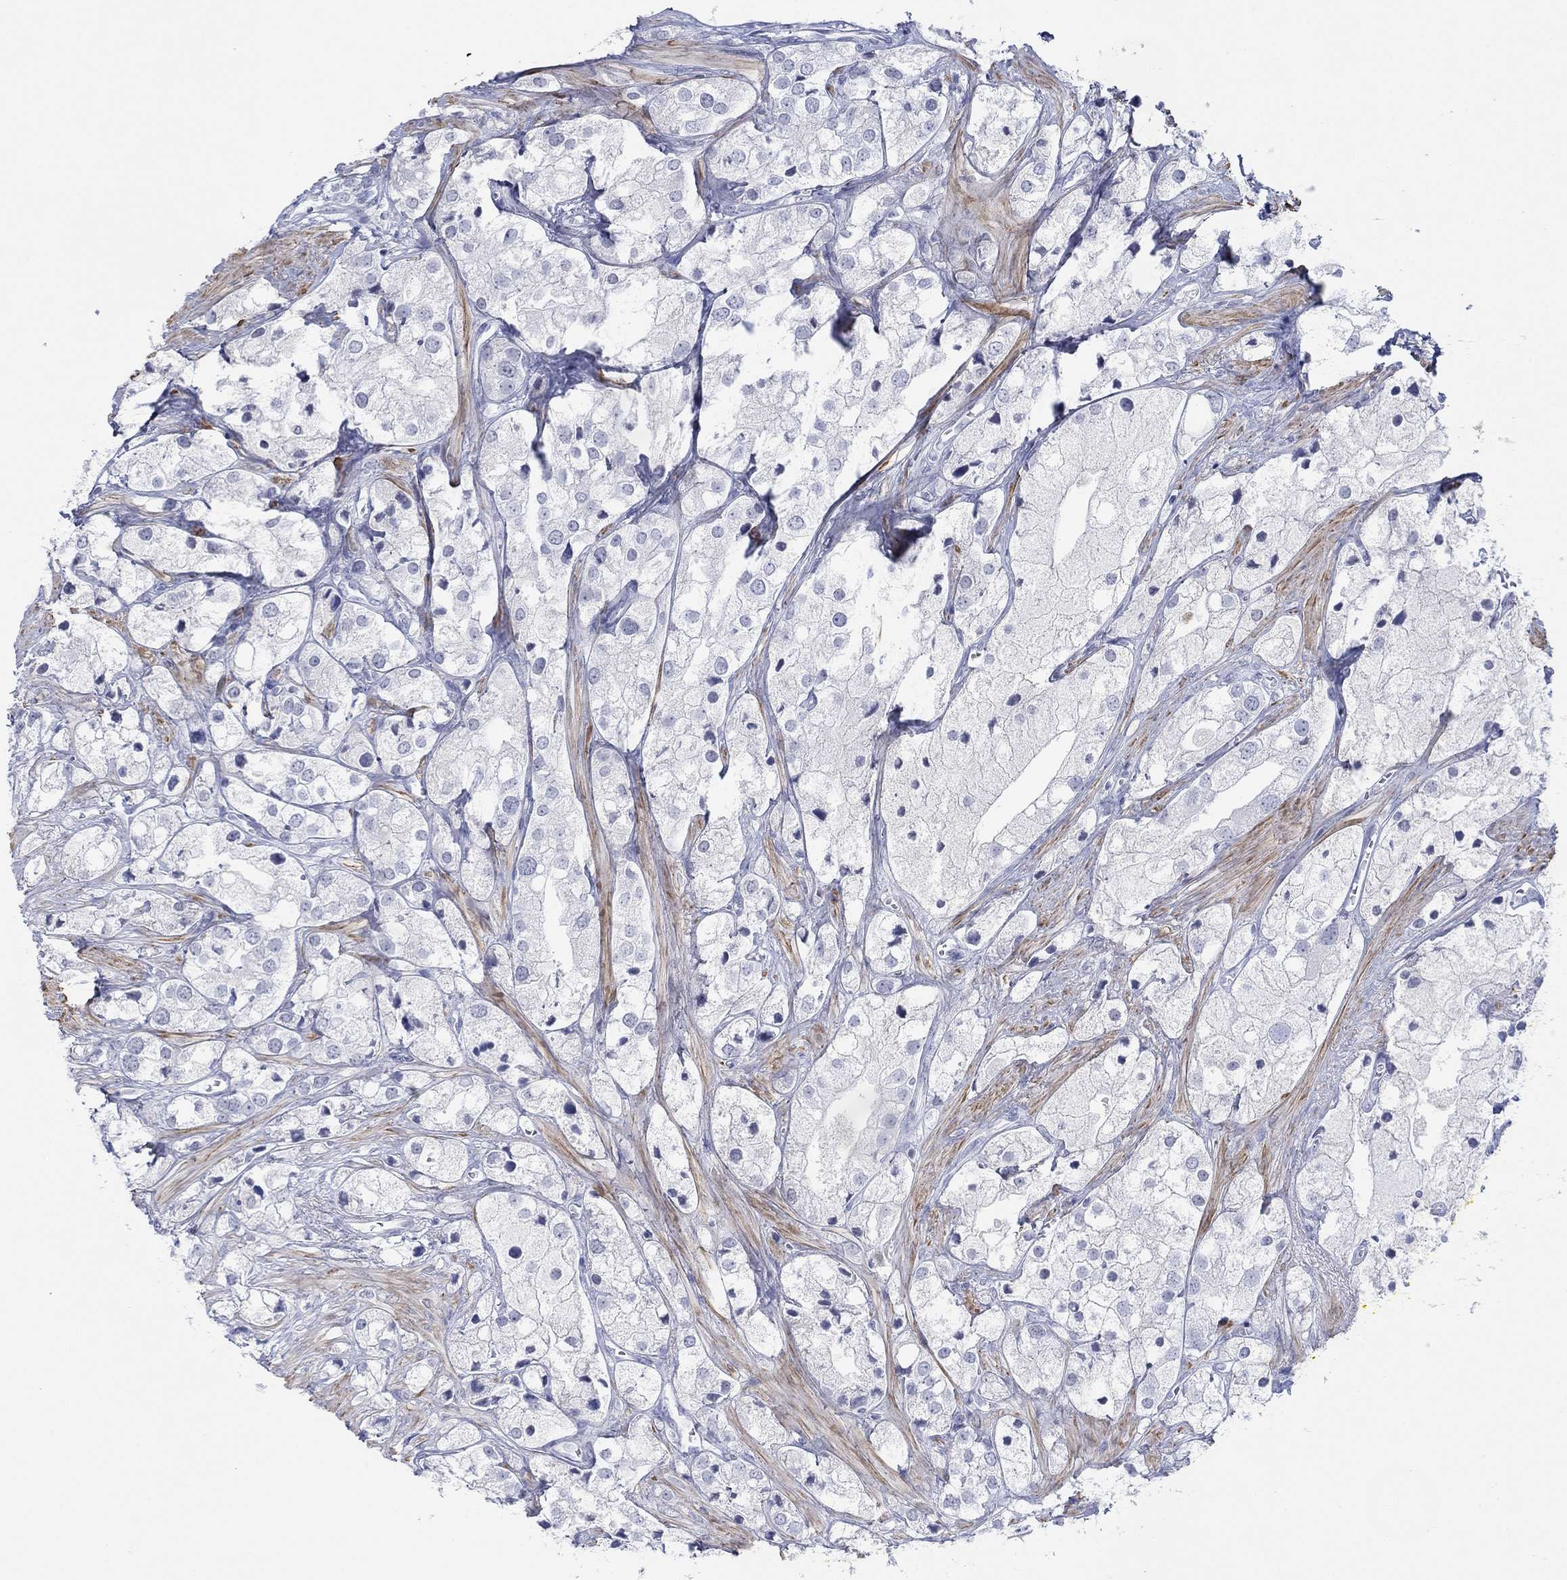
{"staining": {"intensity": "negative", "quantity": "none", "location": "none"}, "tissue": "prostate cancer", "cell_type": "Tumor cells", "image_type": "cancer", "snomed": [{"axis": "morphology", "description": "Adenocarcinoma, NOS"}, {"axis": "topography", "description": "Prostate and seminal vesicle, NOS"}, {"axis": "topography", "description": "Prostate"}], "caption": "This micrograph is of adenocarcinoma (prostate) stained with immunohistochemistry to label a protein in brown with the nuclei are counter-stained blue. There is no positivity in tumor cells.", "gene": "PDYN", "patient": {"sex": "male", "age": 79}}